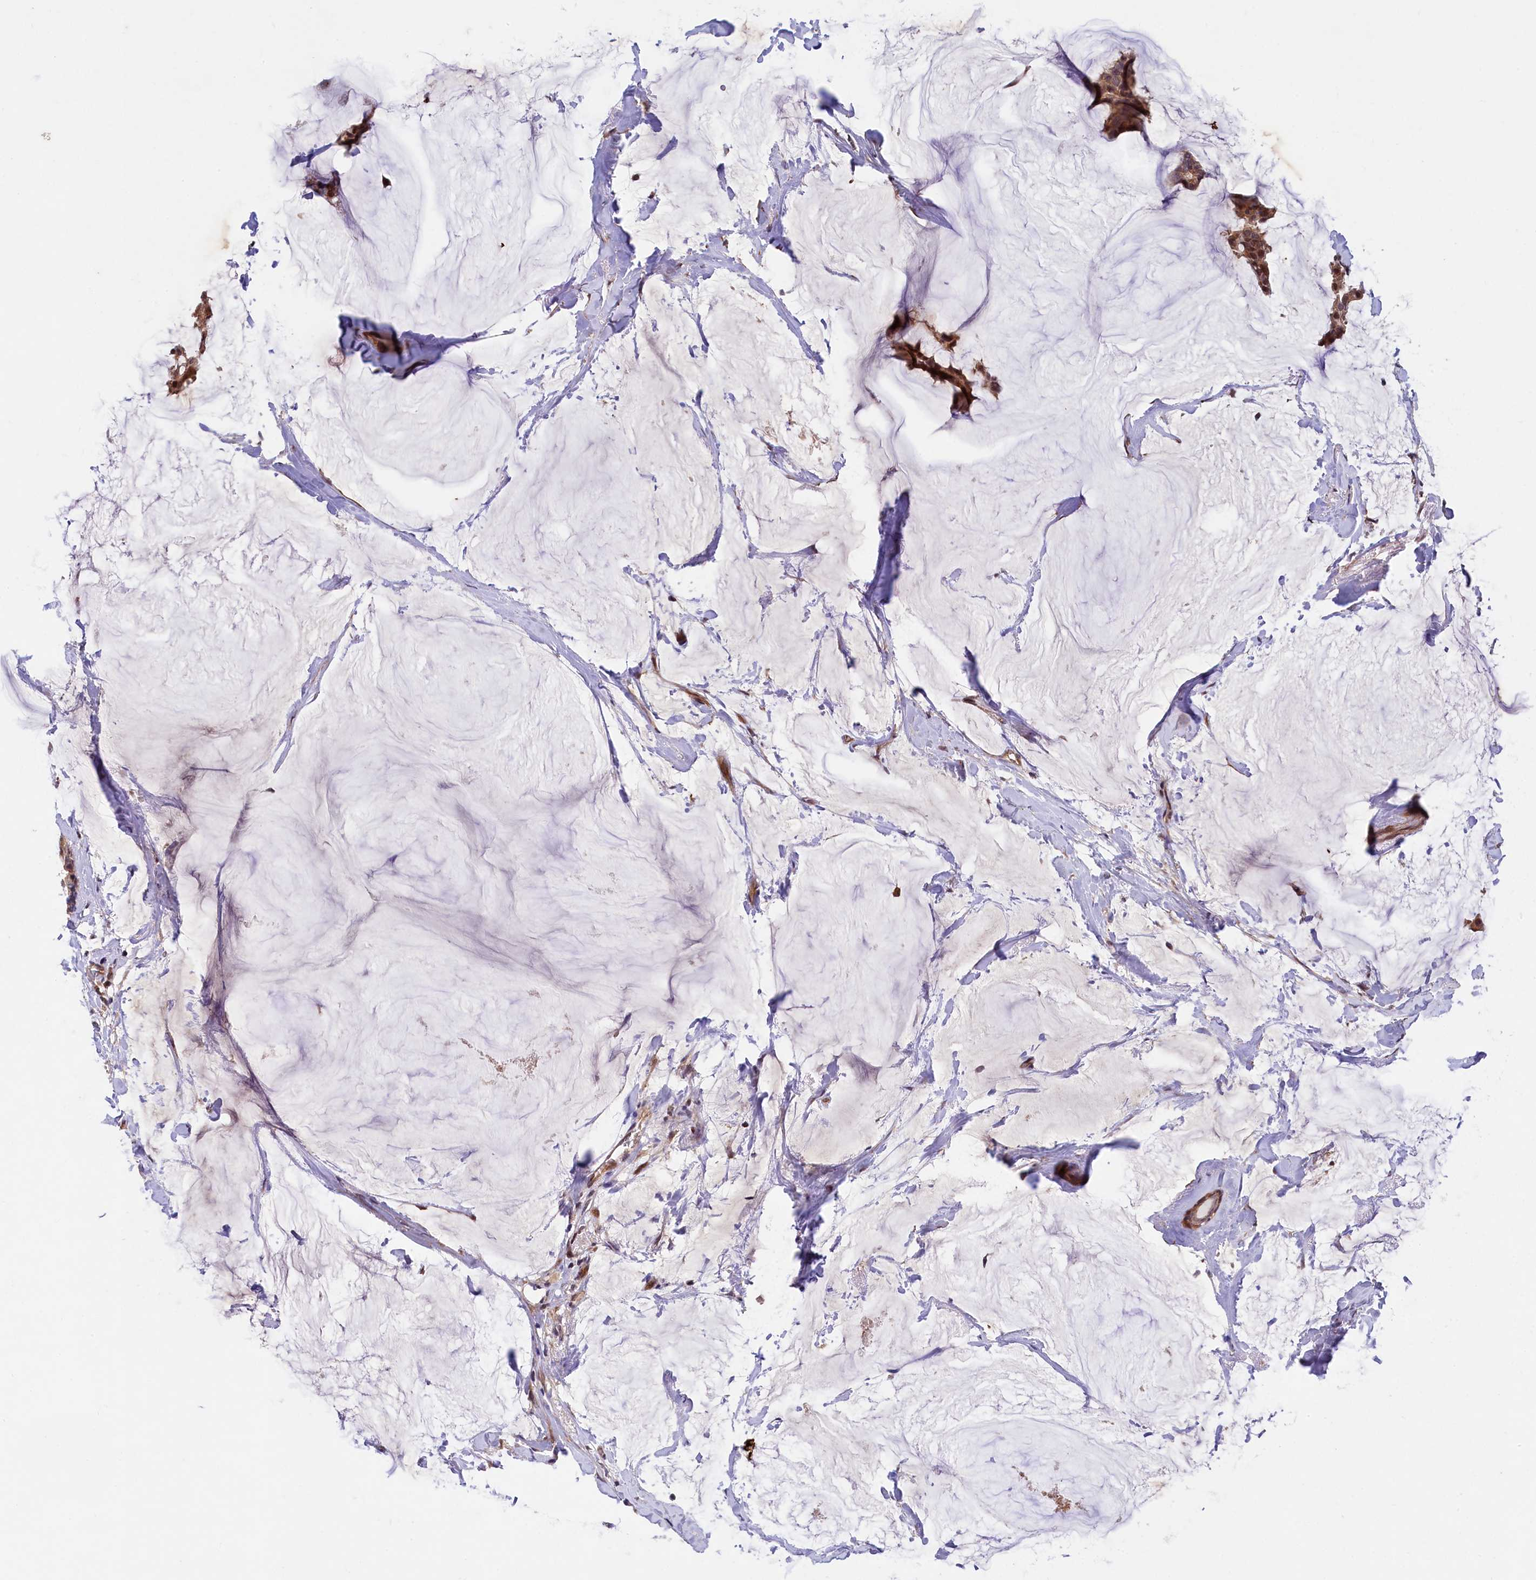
{"staining": {"intensity": "moderate", "quantity": ">75%", "location": "cytoplasmic/membranous,nuclear"}, "tissue": "breast cancer", "cell_type": "Tumor cells", "image_type": "cancer", "snomed": [{"axis": "morphology", "description": "Duct carcinoma"}, {"axis": "topography", "description": "Breast"}], "caption": "Approximately >75% of tumor cells in human invasive ductal carcinoma (breast) exhibit moderate cytoplasmic/membranous and nuclear protein expression as visualized by brown immunohistochemical staining.", "gene": "ARL14EP", "patient": {"sex": "female", "age": 93}}